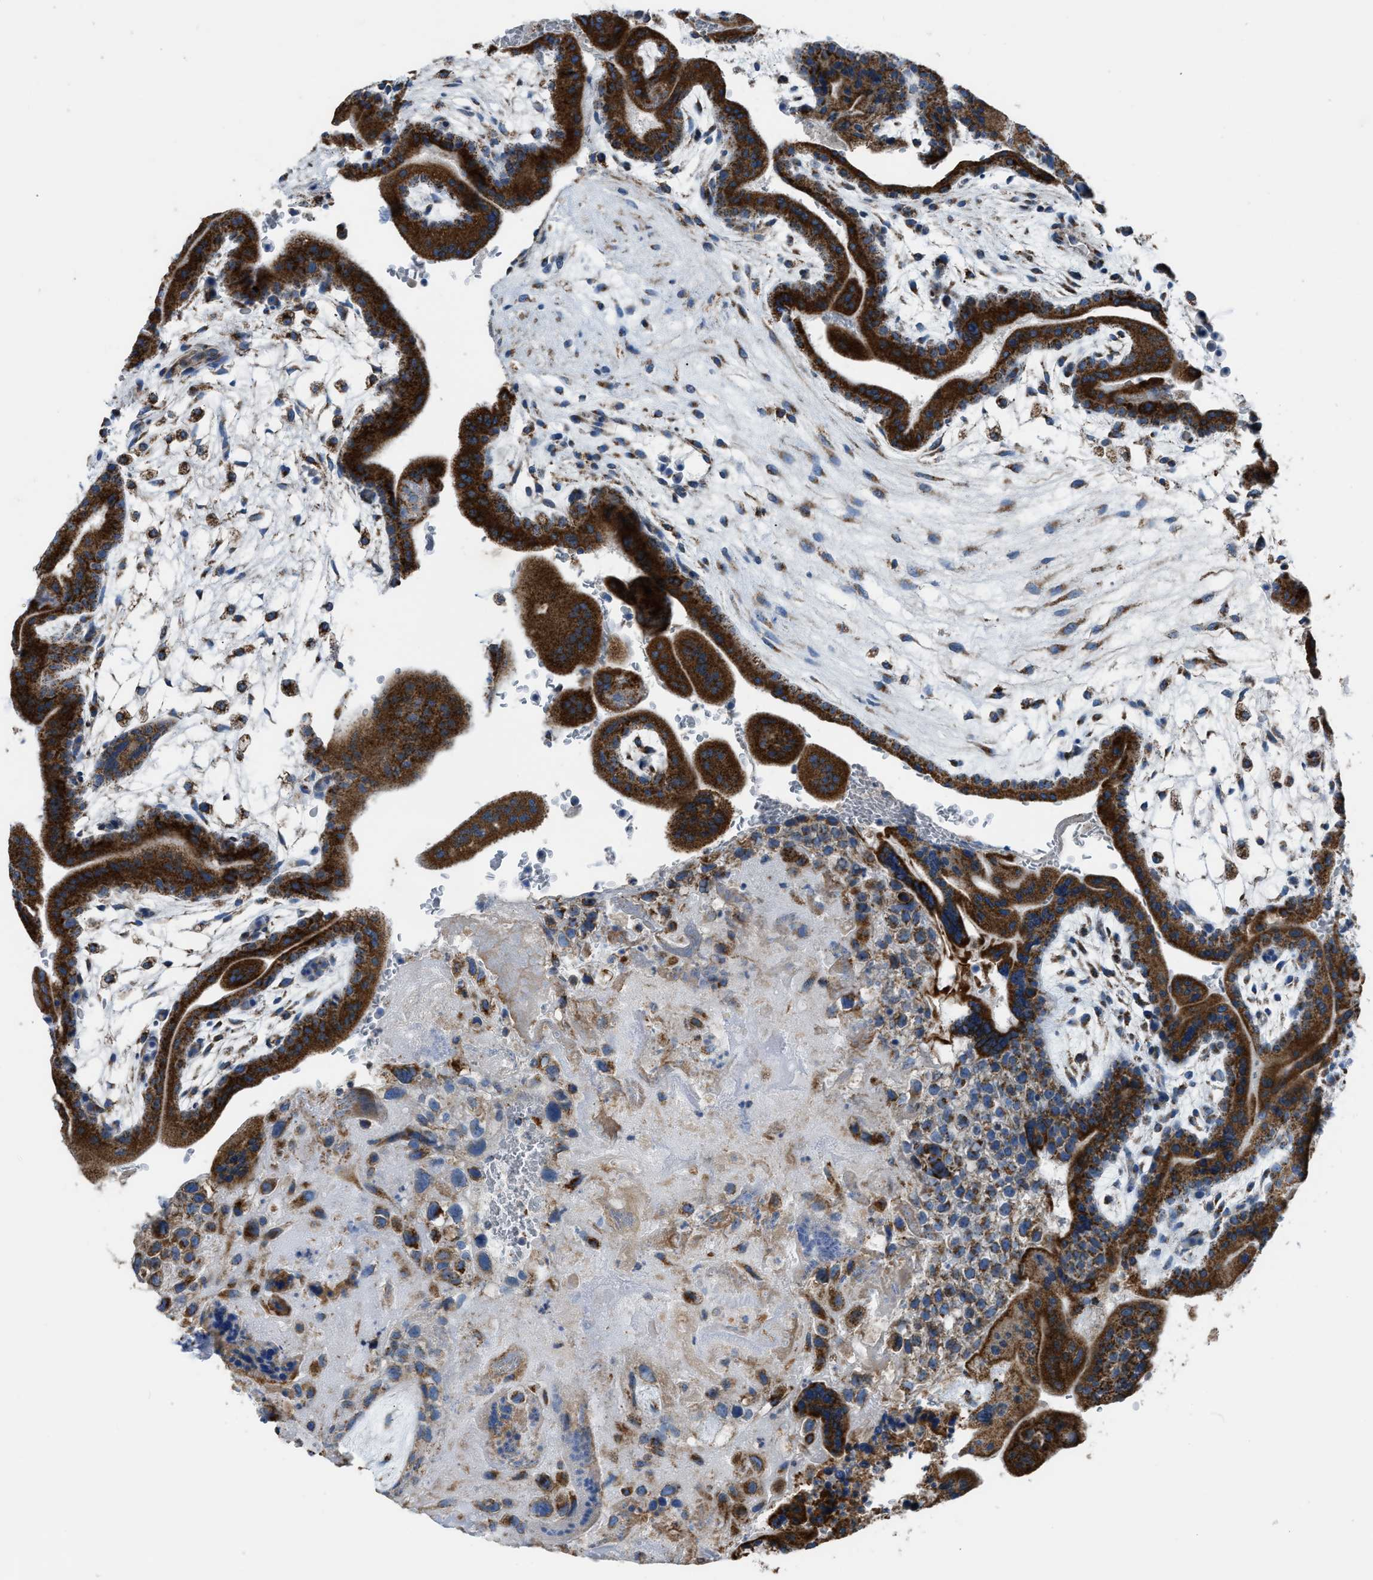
{"staining": {"intensity": "strong", "quantity": ">75%", "location": "cytoplasmic/membranous"}, "tissue": "placenta", "cell_type": "Decidual cells", "image_type": "normal", "snomed": [{"axis": "morphology", "description": "Normal tissue, NOS"}, {"axis": "topography", "description": "Placenta"}], "caption": "This micrograph demonstrates unremarkable placenta stained with immunohistochemistry to label a protein in brown. The cytoplasmic/membranous of decidual cells show strong positivity for the protein. Nuclei are counter-stained blue.", "gene": "ETFB", "patient": {"sex": "female", "age": 35}}